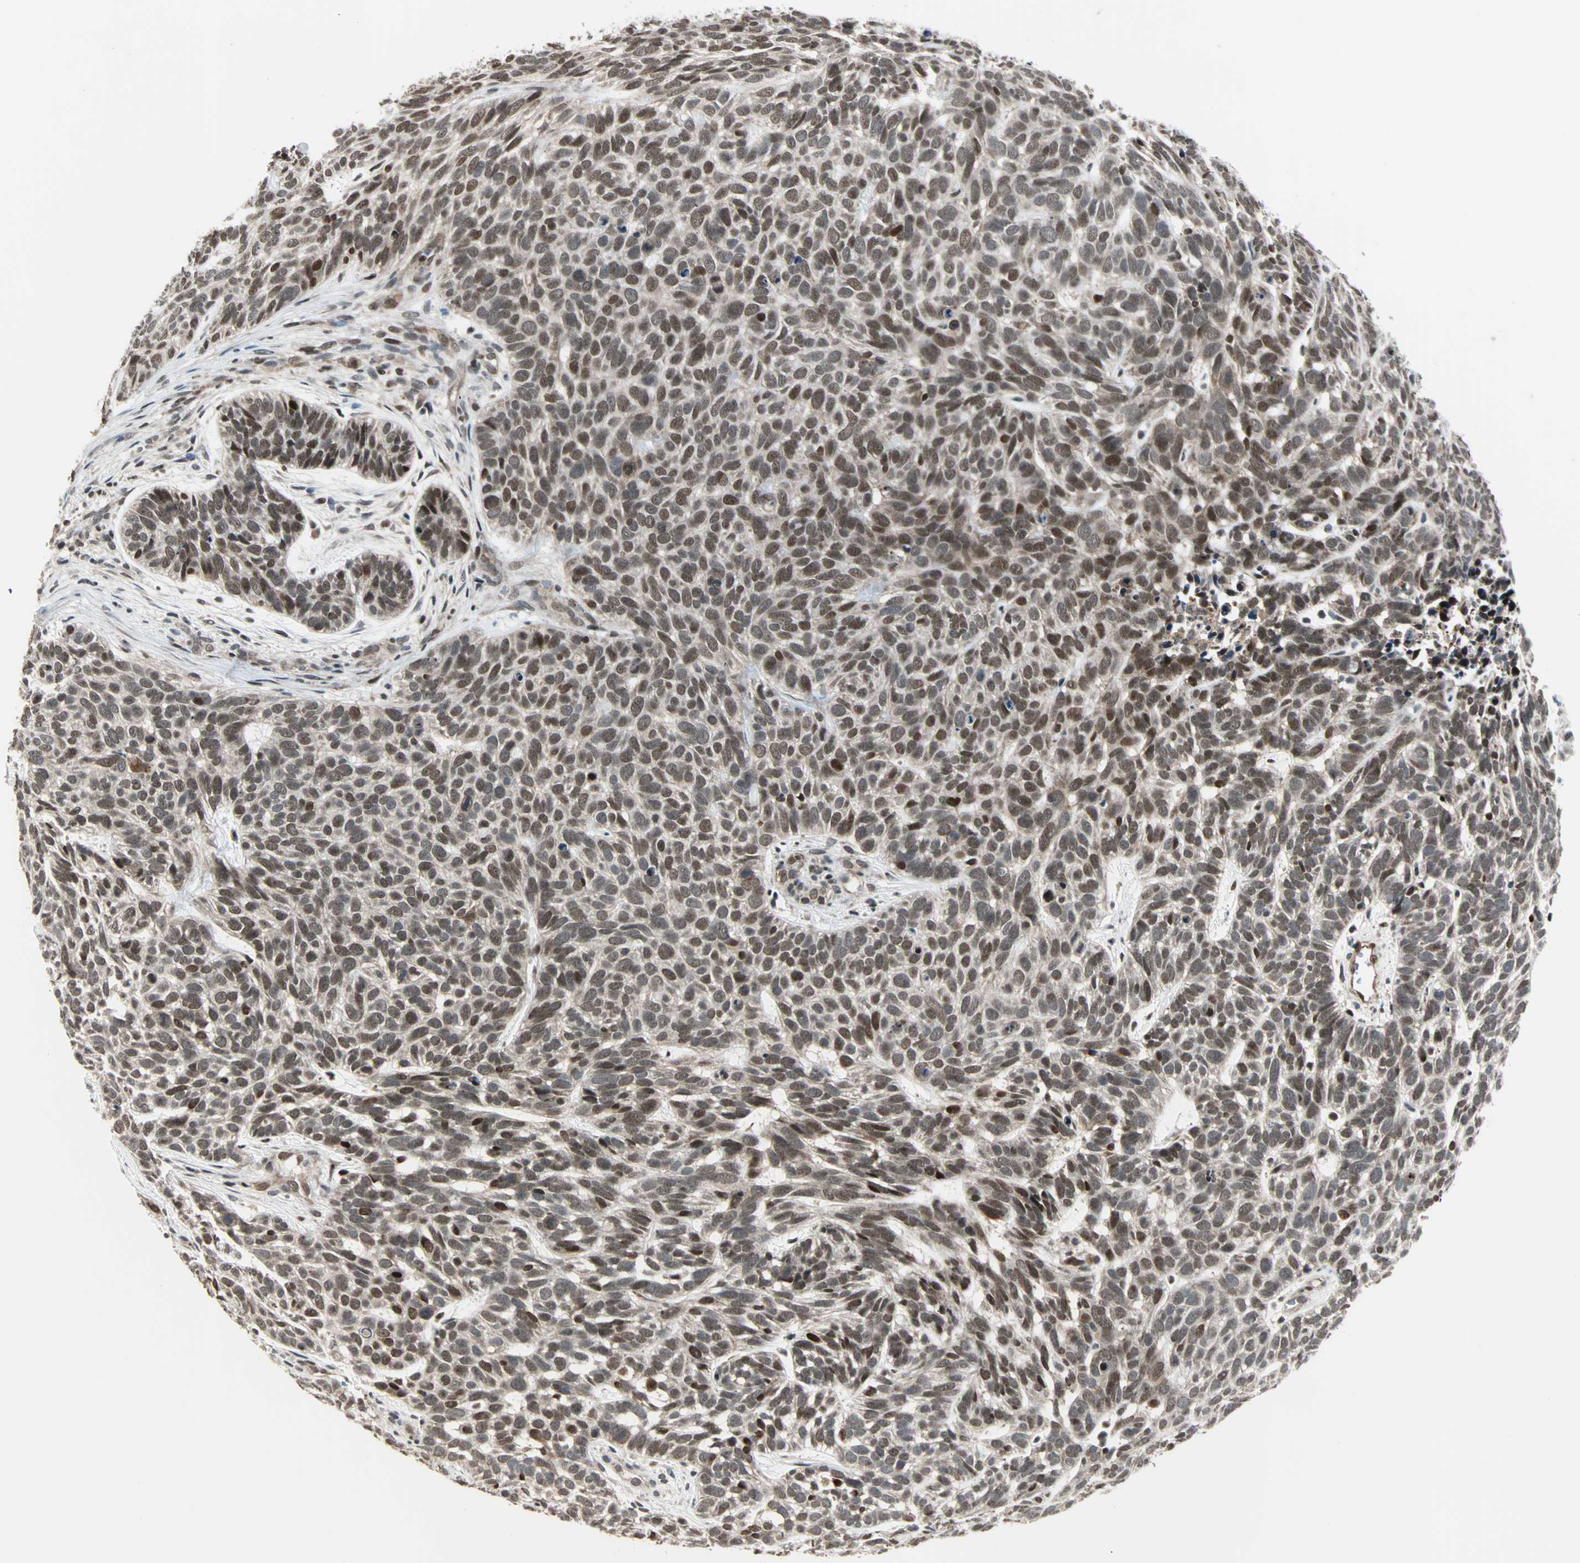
{"staining": {"intensity": "moderate", "quantity": "25%-75%", "location": "nuclear"}, "tissue": "skin cancer", "cell_type": "Tumor cells", "image_type": "cancer", "snomed": [{"axis": "morphology", "description": "Basal cell carcinoma"}, {"axis": "topography", "description": "Skin"}], "caption": "DAB immunohistochemical staining of human basal cell carcinoma (skin) shows moderate nuclear protein staining in about 25%-75% of tumor cells.", "gene": "CBX4", "patient": {"sex": "male", "age": 87}}